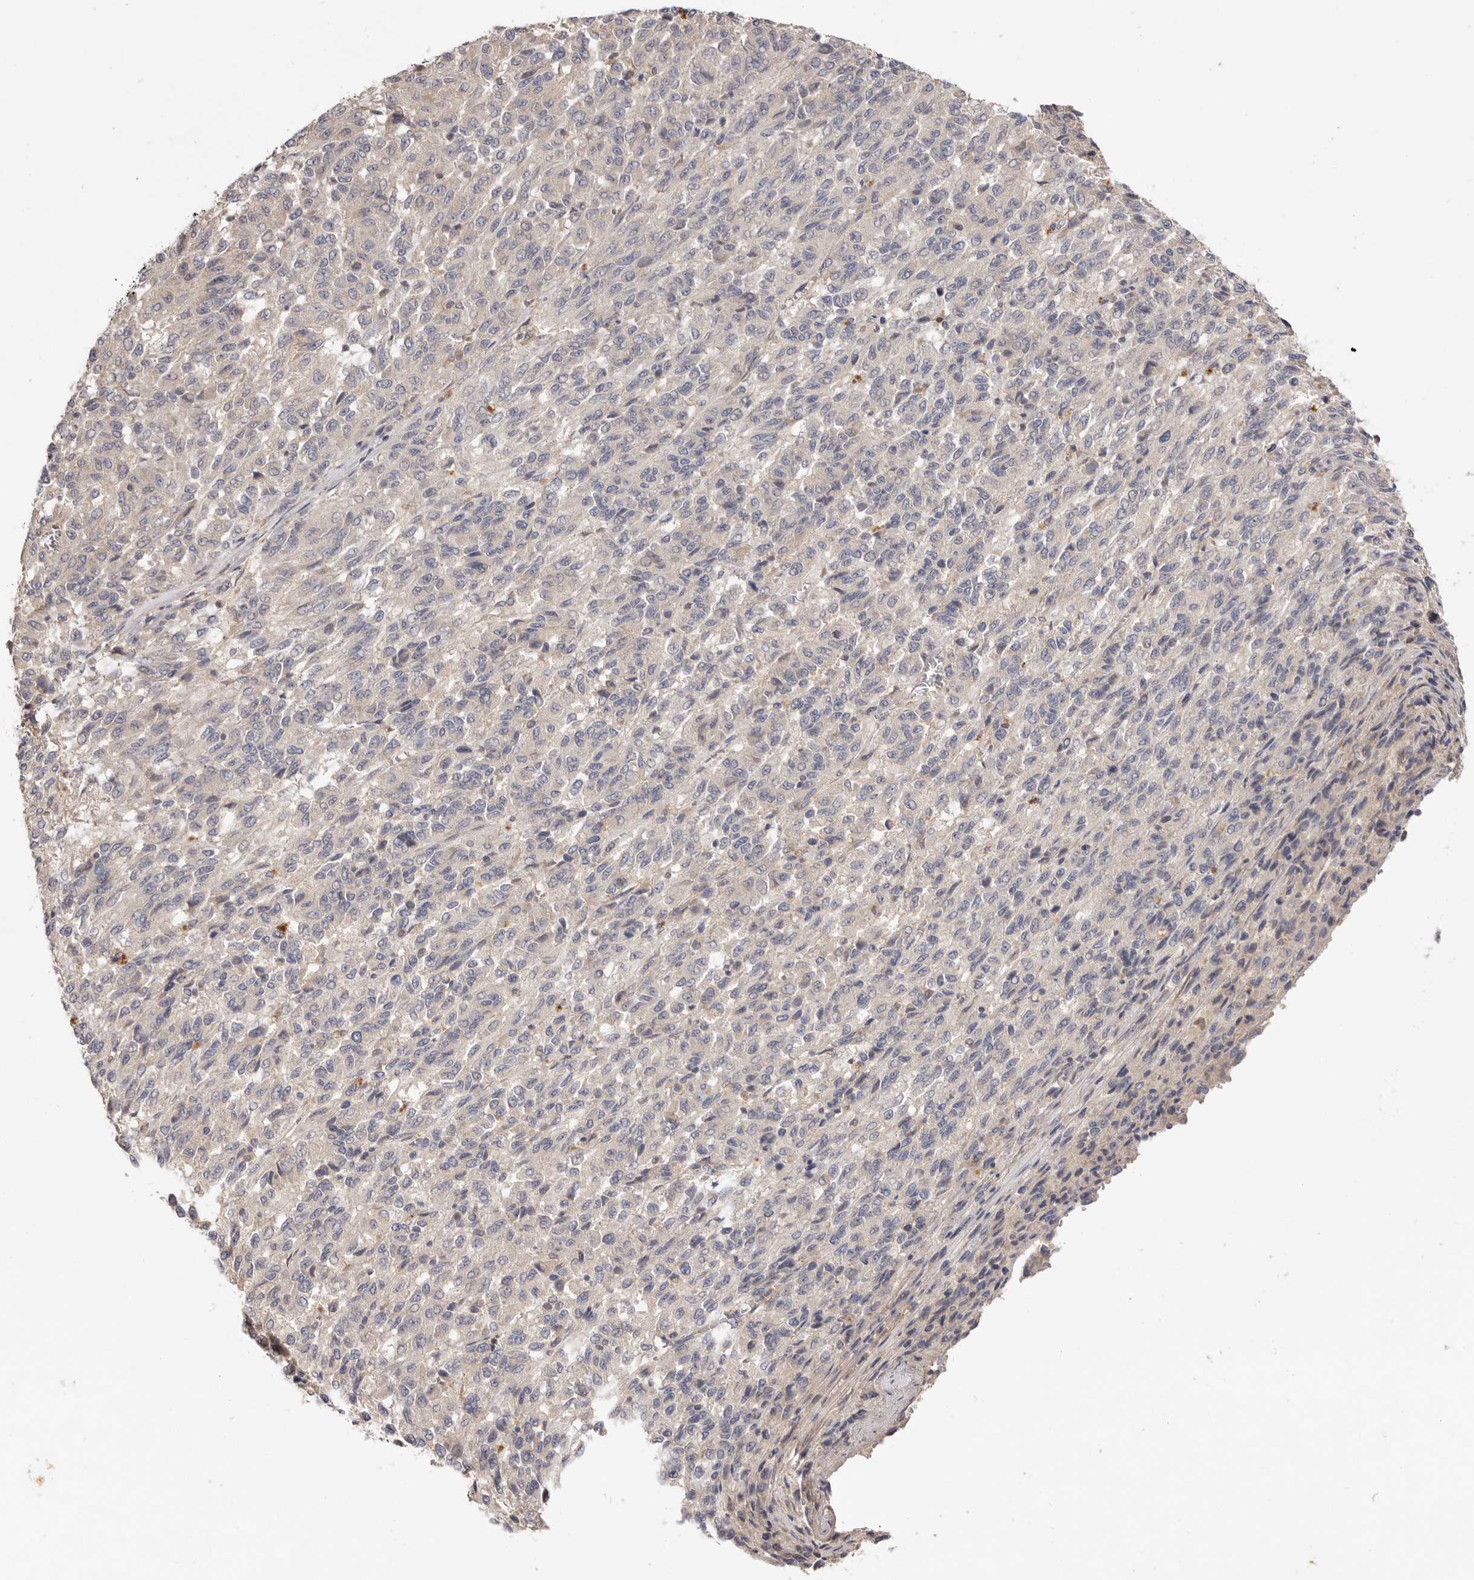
{"staining": {"intensity": "negative", "quantity": "none", "location": "none"}, "tissue": "melanoma", "cell_type": "Tumor cells", "image_type": "cancer", "snomed": [{"axis": "morphology", "description": "Malignant melanoma, Metastatic site"}, {"axis": "topography", "description": "Lung"}], "caption": "Tumor cells are negative for protein expression in human melanoma.", "gene": "ADAMTS9", "patient": {"sex": "male", "age": 64}}